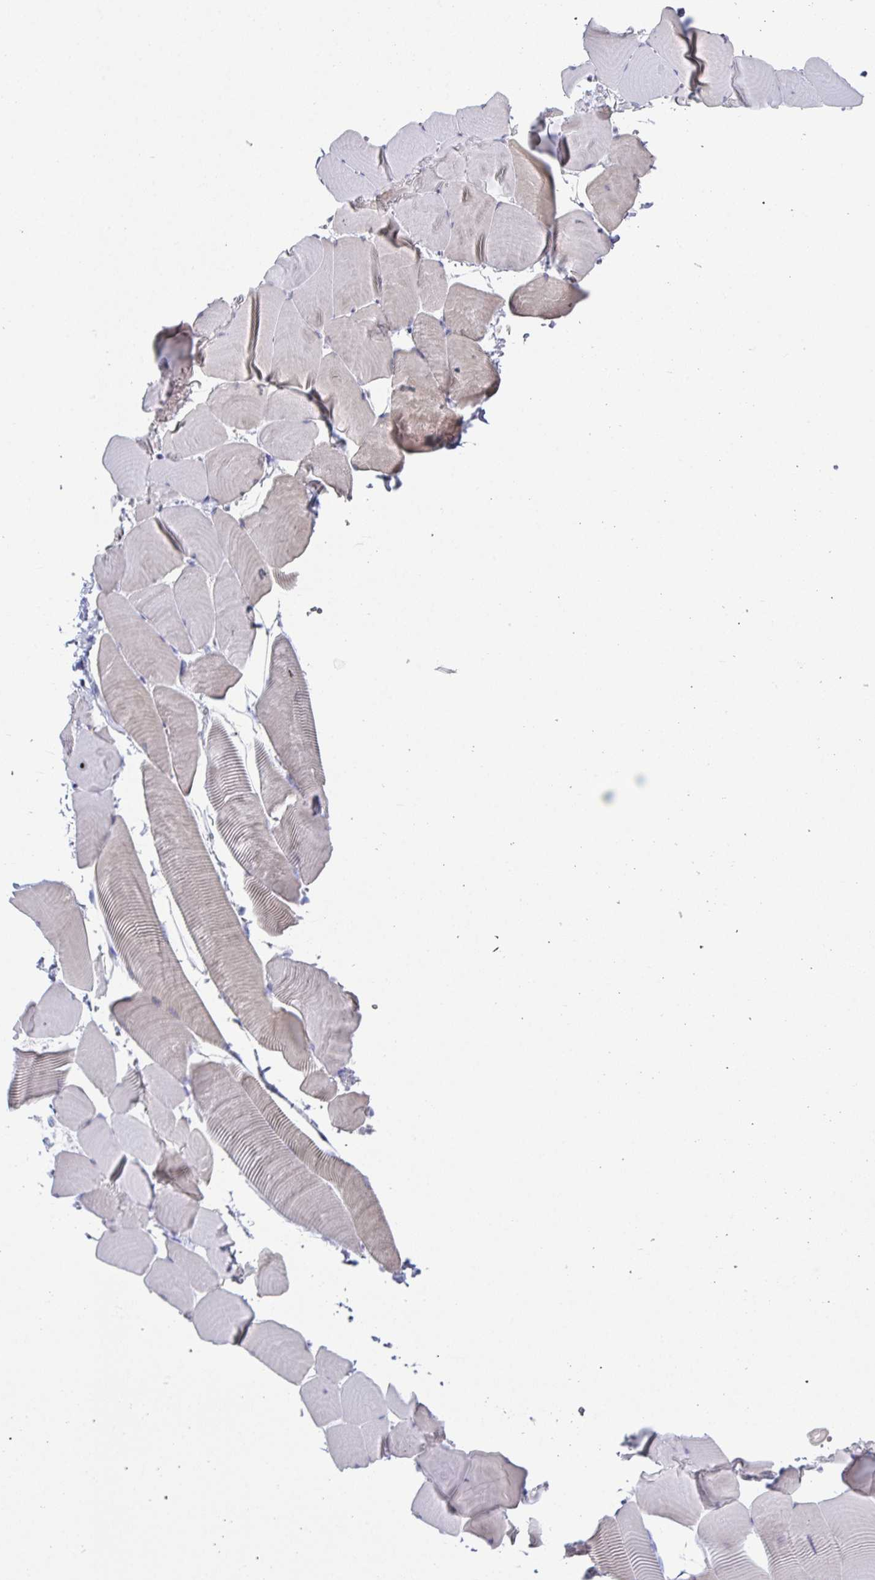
{"staining": {"intensity": "negative", "quantity": "none", "location": "none"}, "tissue": "skeletal muscle", "cell_type": "Myocytes", "image_type": "normal", "snomed": [{"axis": "morphology", "description": "Normal tissue, NOS"}, {"axis": "topography", "description": "Skeletal muscle"}], "caption": "This is an immunohistochemistry image of benign human skeletal muscle. There is no staining in myocytes.", "gene": "SYCP1", "patient": {"sex": "male", "age": 25}}